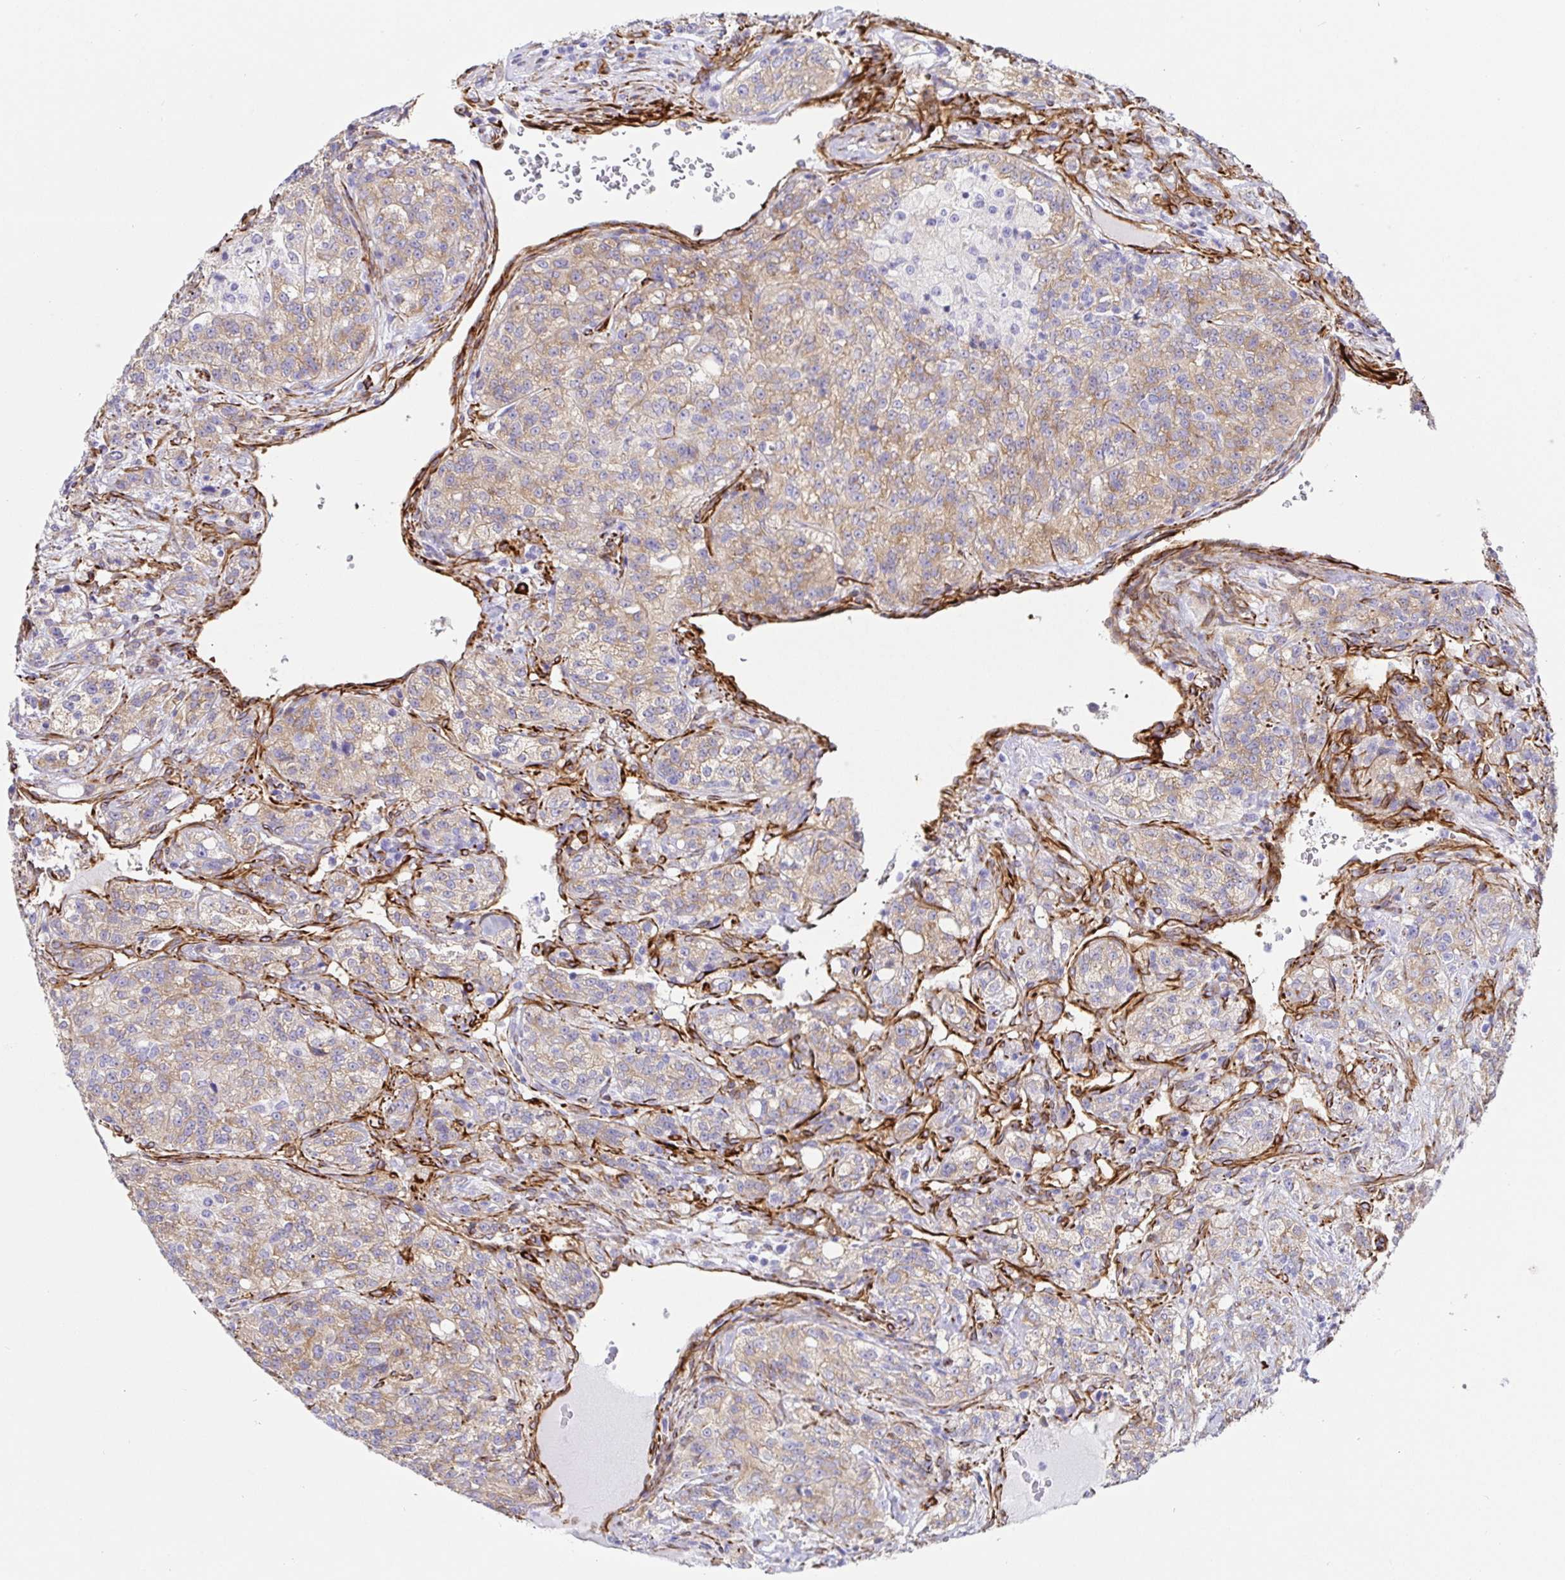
{"staining": {"intensity": "weak", "quantity": "25%-75%", "location": "cytoplasmic/membranous"}, "tissue": "renal cancer", "cell_type": "Tumor cells", "image_type": "cancer", "snomed": [{"axis": "morphology", "description": "Adenocarcinoma, NOS"}, {"axis": "topography", "description": "Kidney"}], "caption": "Renal cancer (adenocarcinoma) stained with a protein marker exhibits weak staining in tumor cells.", "gene": "DOCK1", "patient": {"sex": "female", "age": 63}}